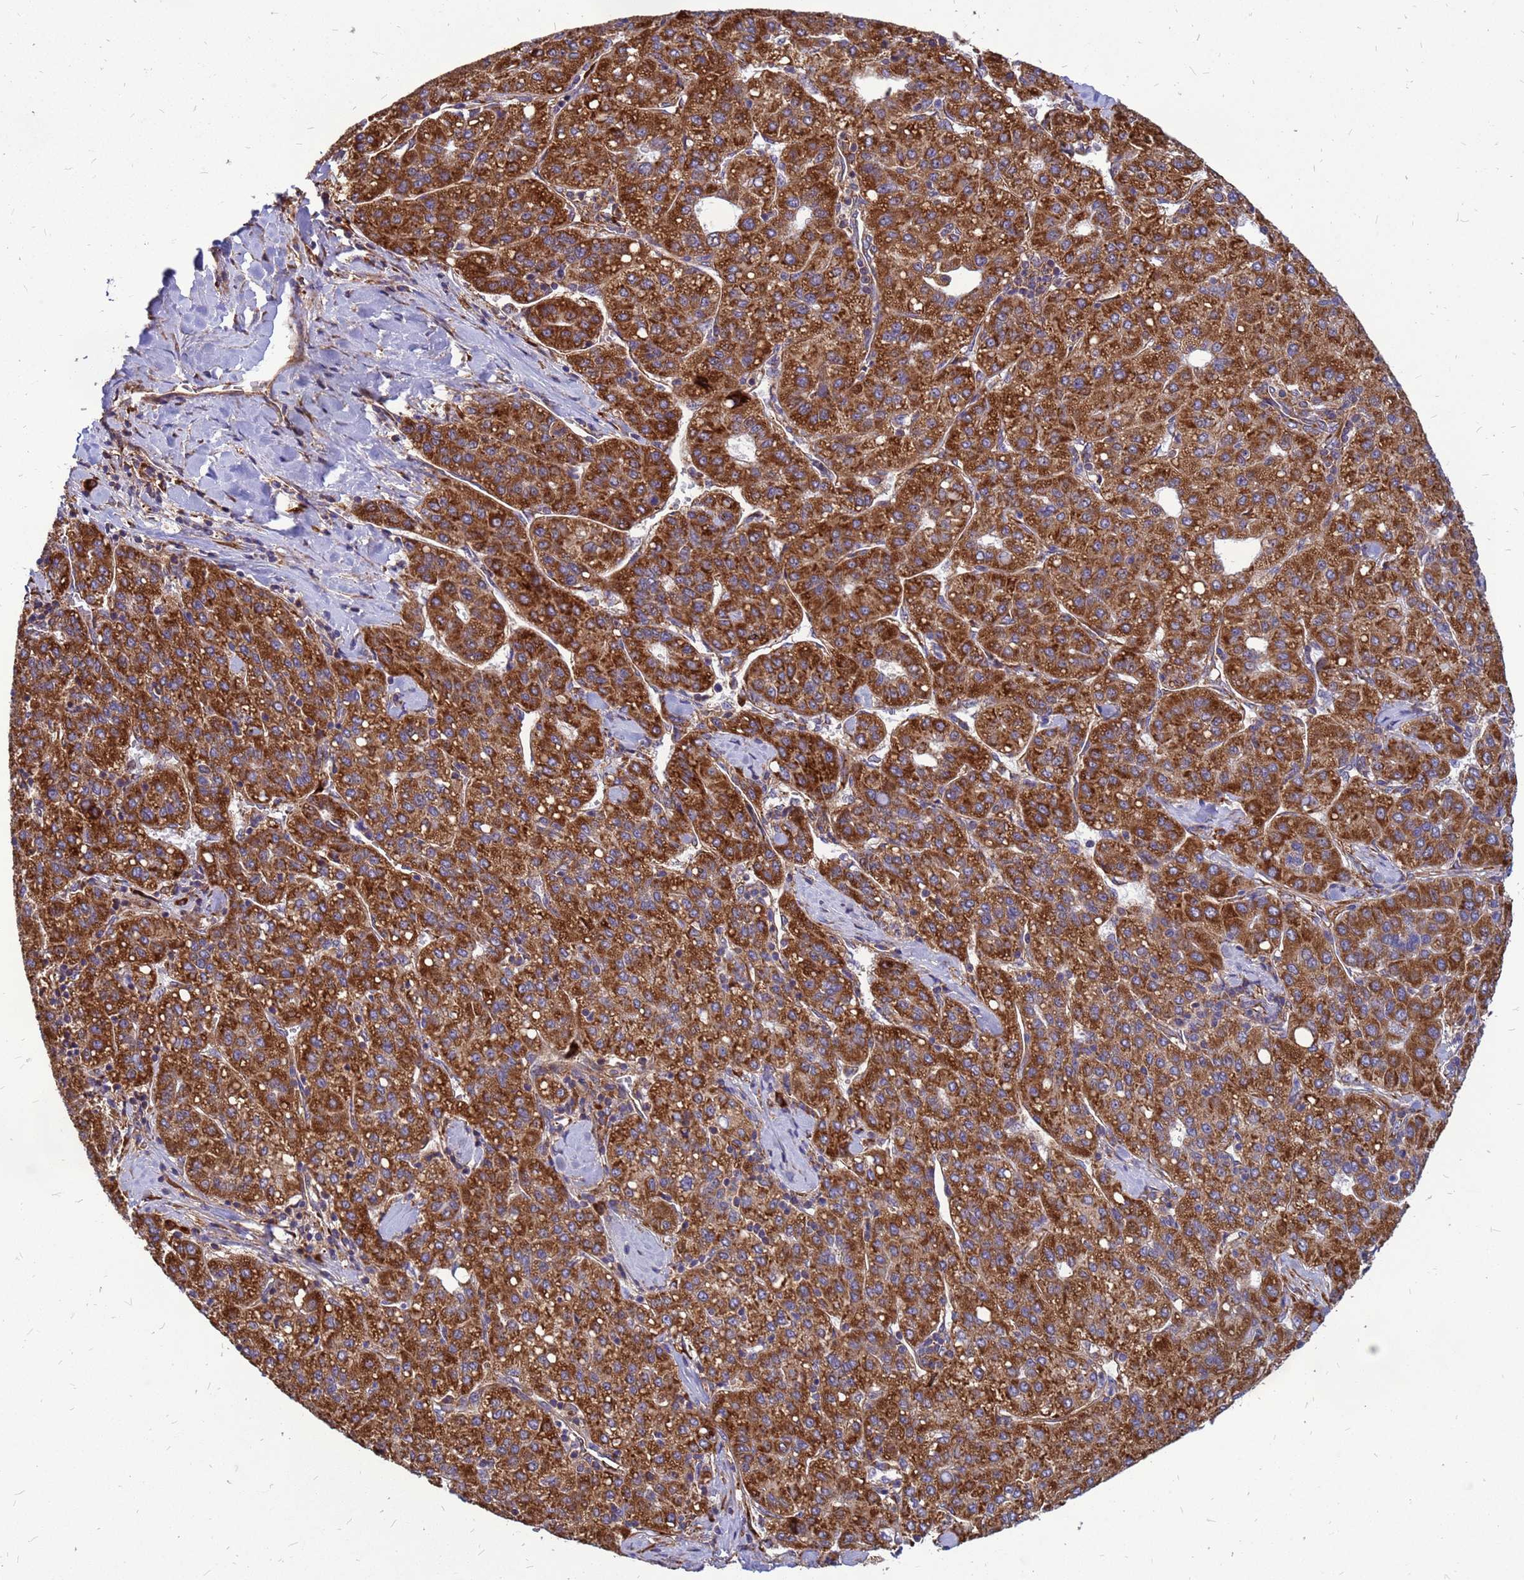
{"staining": {"intensity": "strong", "quantity": ">75%", "location": "cytoplasmic/membranous"}, "tissue": "liver cancer", "cell_type": "Tumor cells", "image_type": "cancer", "snomed": [{"axis": "morphology", "description": "Carcinoma, Hepatocellular, NOS"}, {"axis": "topography", "description": "Liver"}], "caption": "Protein expression analysis of human hepatocellular carcinoma (liver) reveals strong cytoplasmic/membranous expression in approximately >75% of tumor cells.", "gene": "RPL8", "patient": {"sex": "male", "age": 65}}